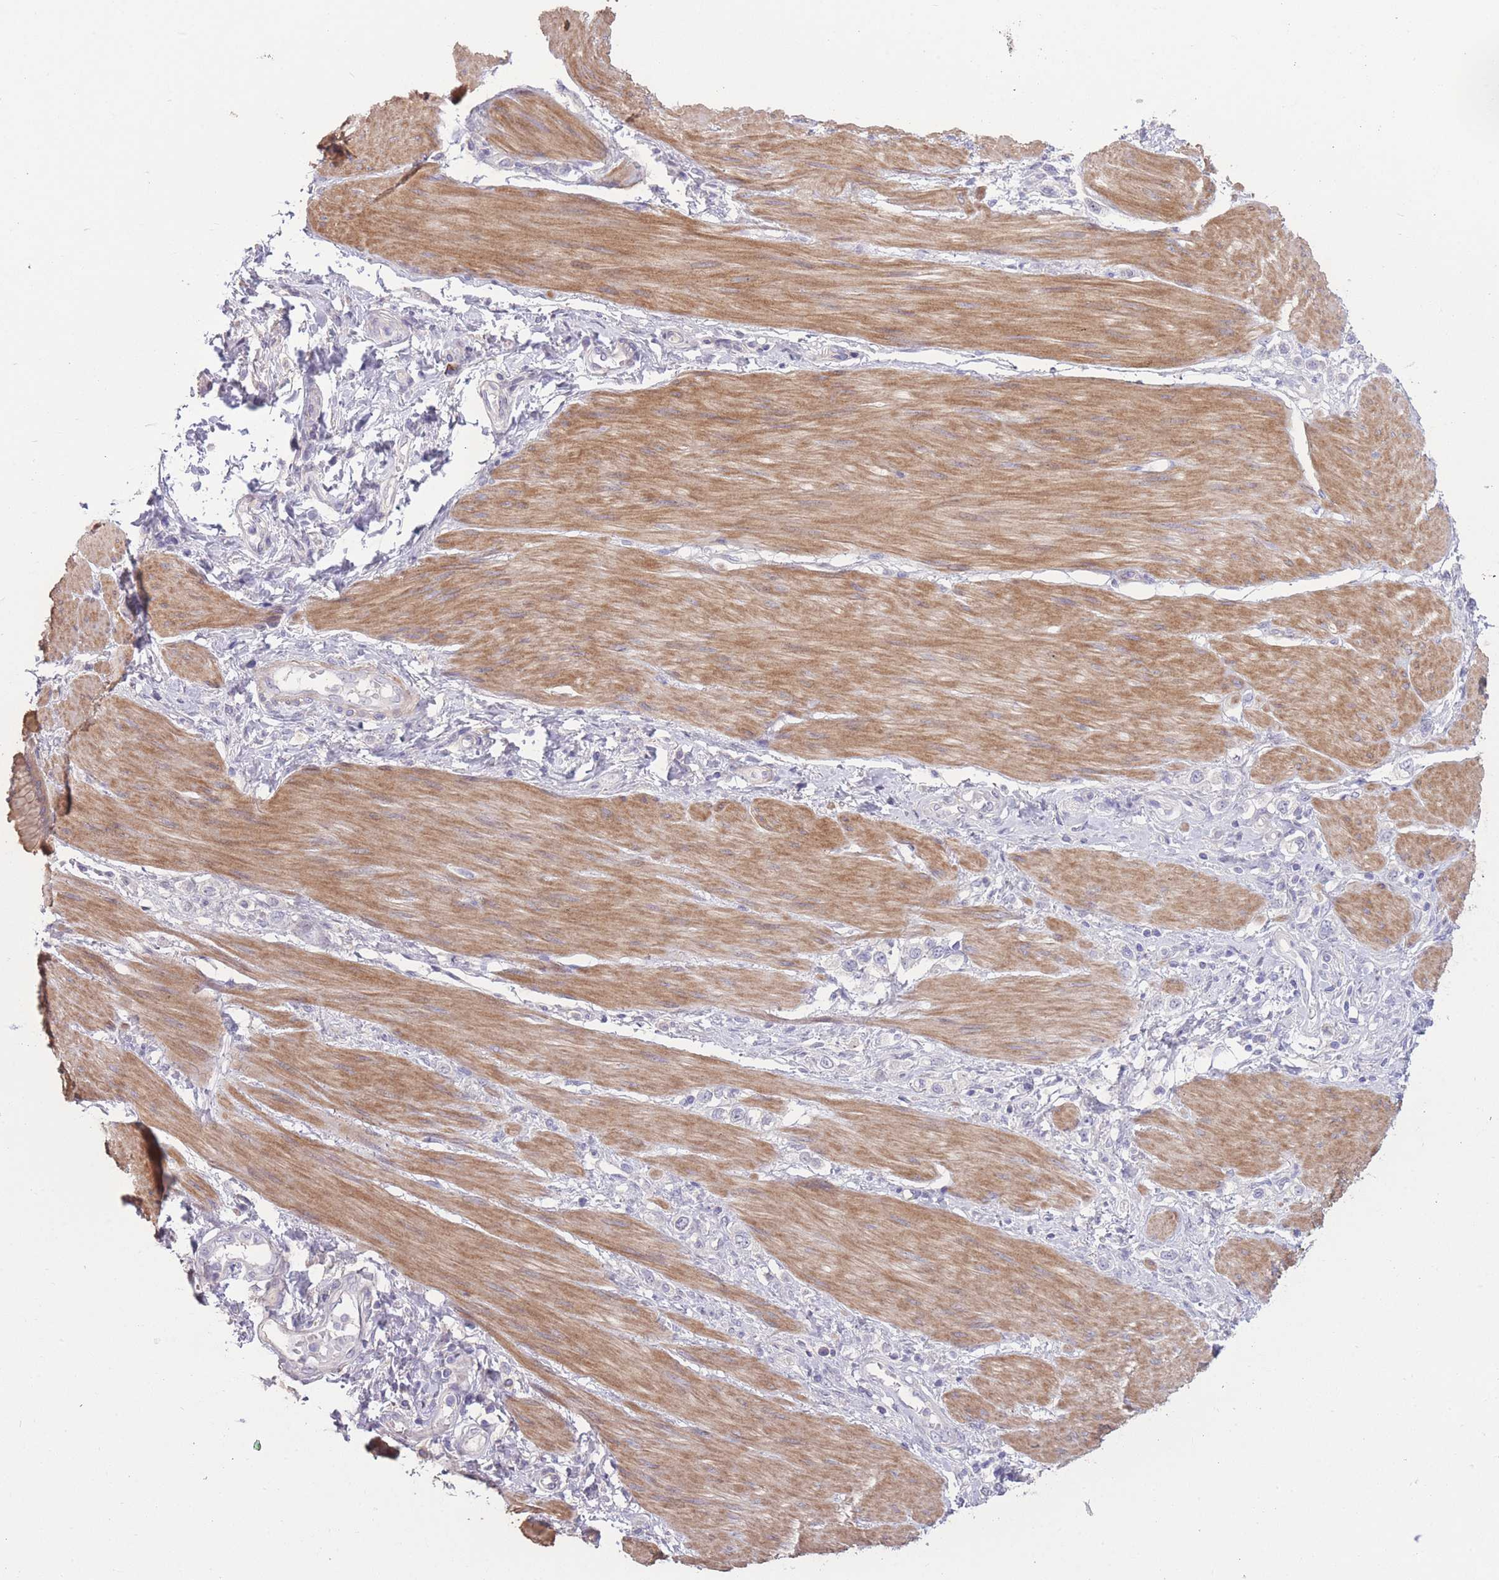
{"staining": {"intensity": "negative", "quantity": "none", "location": "none"}, "tissue": "stomach cancer", "cell_type": "Tumor cells", "image_type": "cancer", "snomed": [{"axis": "morphology", "description": "Adenocarcinoma, NOS"}, {"axis": "topography", "description": "Stomach"}], "caption": "Tumor cells are negative for brown protein staining in adenocarcinoma (stomach). (DAB (3,3'-diaminobenzidine) IHC with hematoxylin counter stain).", "gene": "RSPH10B", "patient": {"sex": "female", "age": 65}}